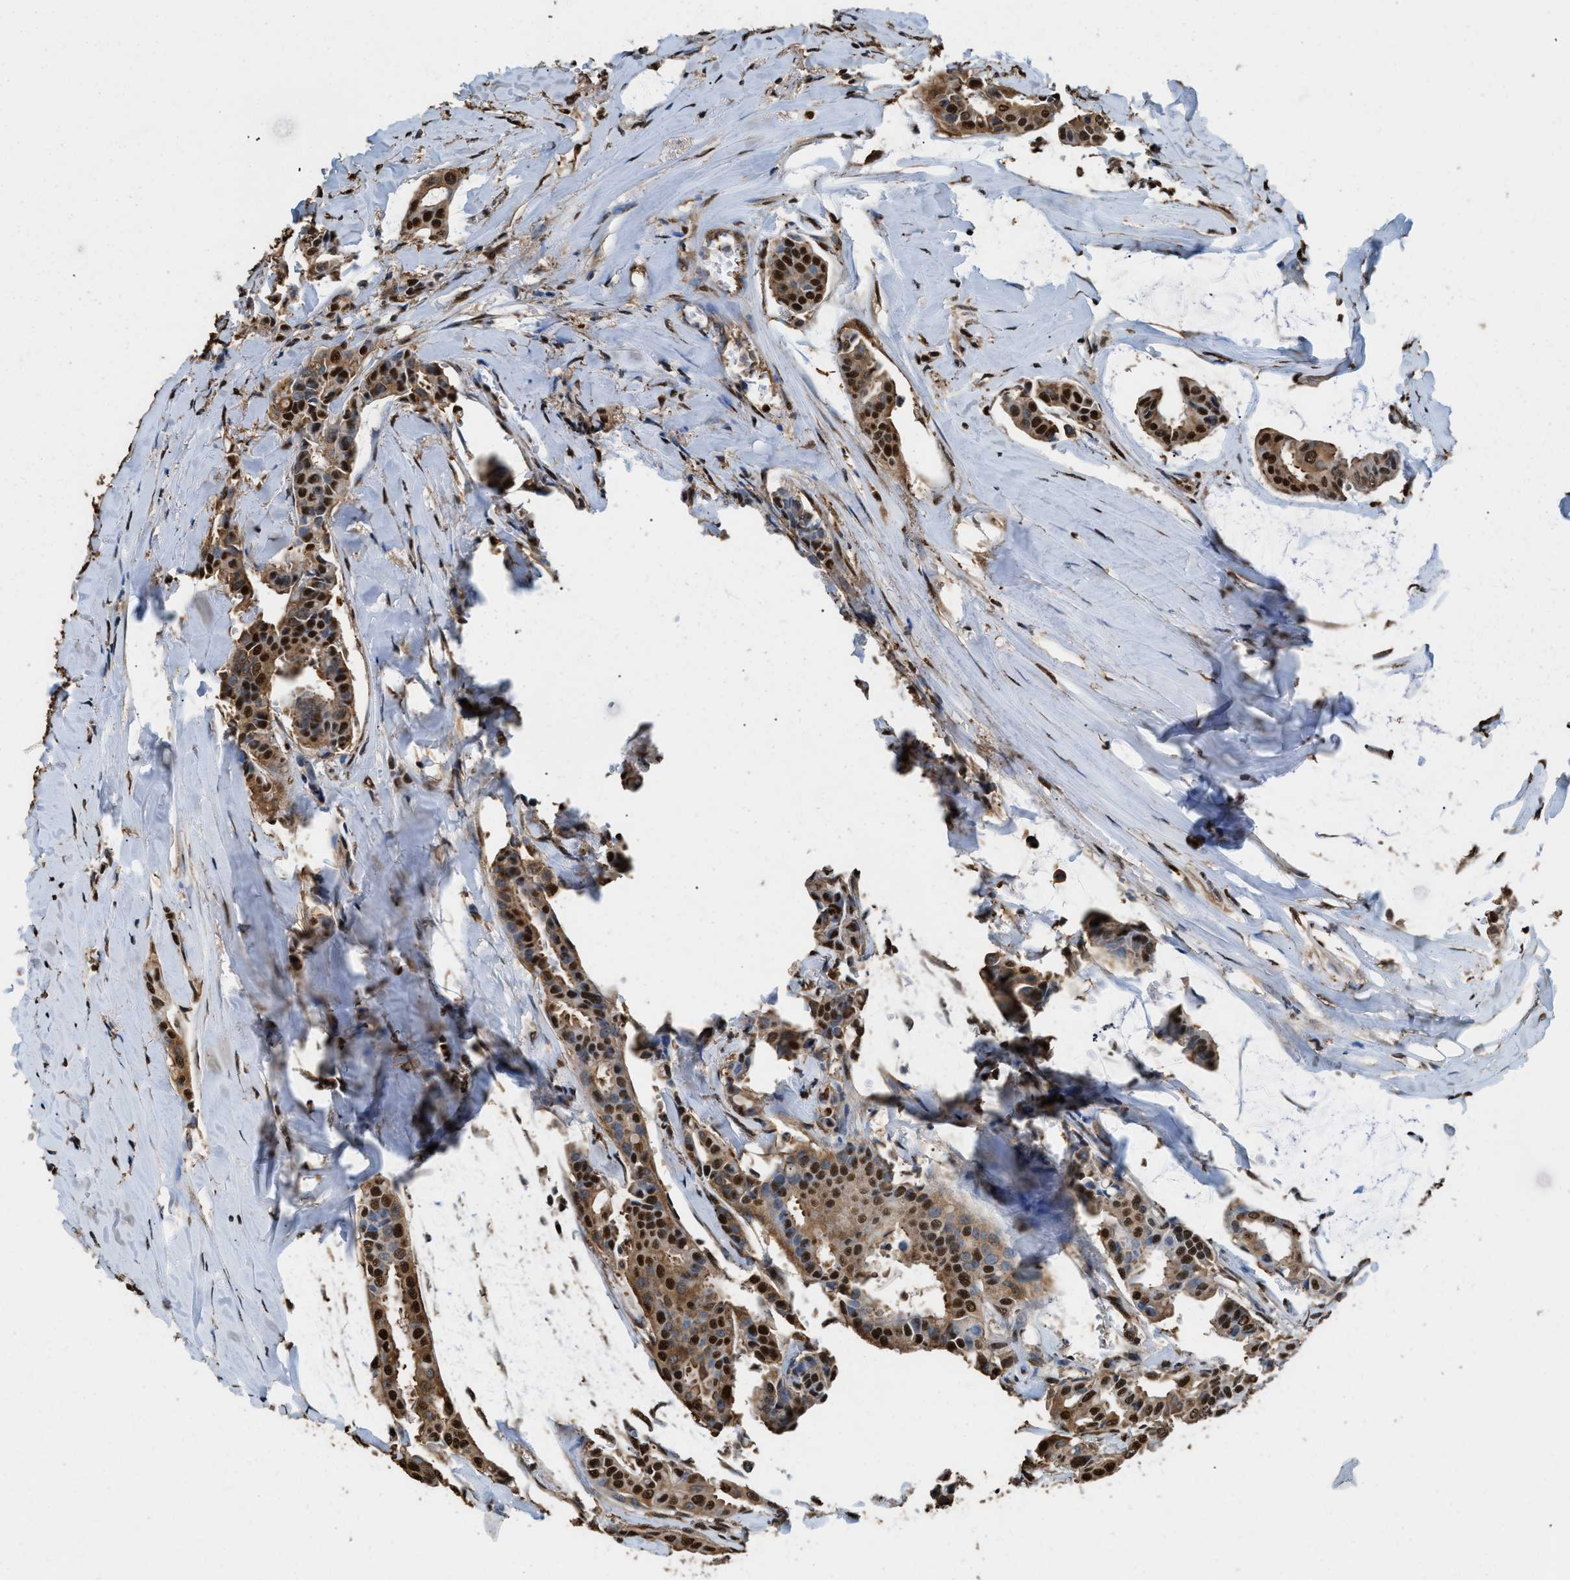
{"staining": {"intensity": "strong", "quantity": ">75%", "location": "cytoplasmic/membranous,nuclear"}, "tissue": "head and neck cancer", "cell_type": "Tumor cells", "image_type": "cancer", "snomed": [{"axis": "morphology", "description": "Adenocarcinoma, NOS"}, {"axis": "topography", "description": "Salivary gland"}, {"axis": "topography", "description": "Head-Neck"}], "caption": "Immunohistochemical staining of human head and neck cancer reveals high levels of strong cytoplasmic/membranous and nuclear protein staining in approximately >75% of tumor cells.", "gene": "GAPDH", "patient": {"sex": "female", "age": 59}}